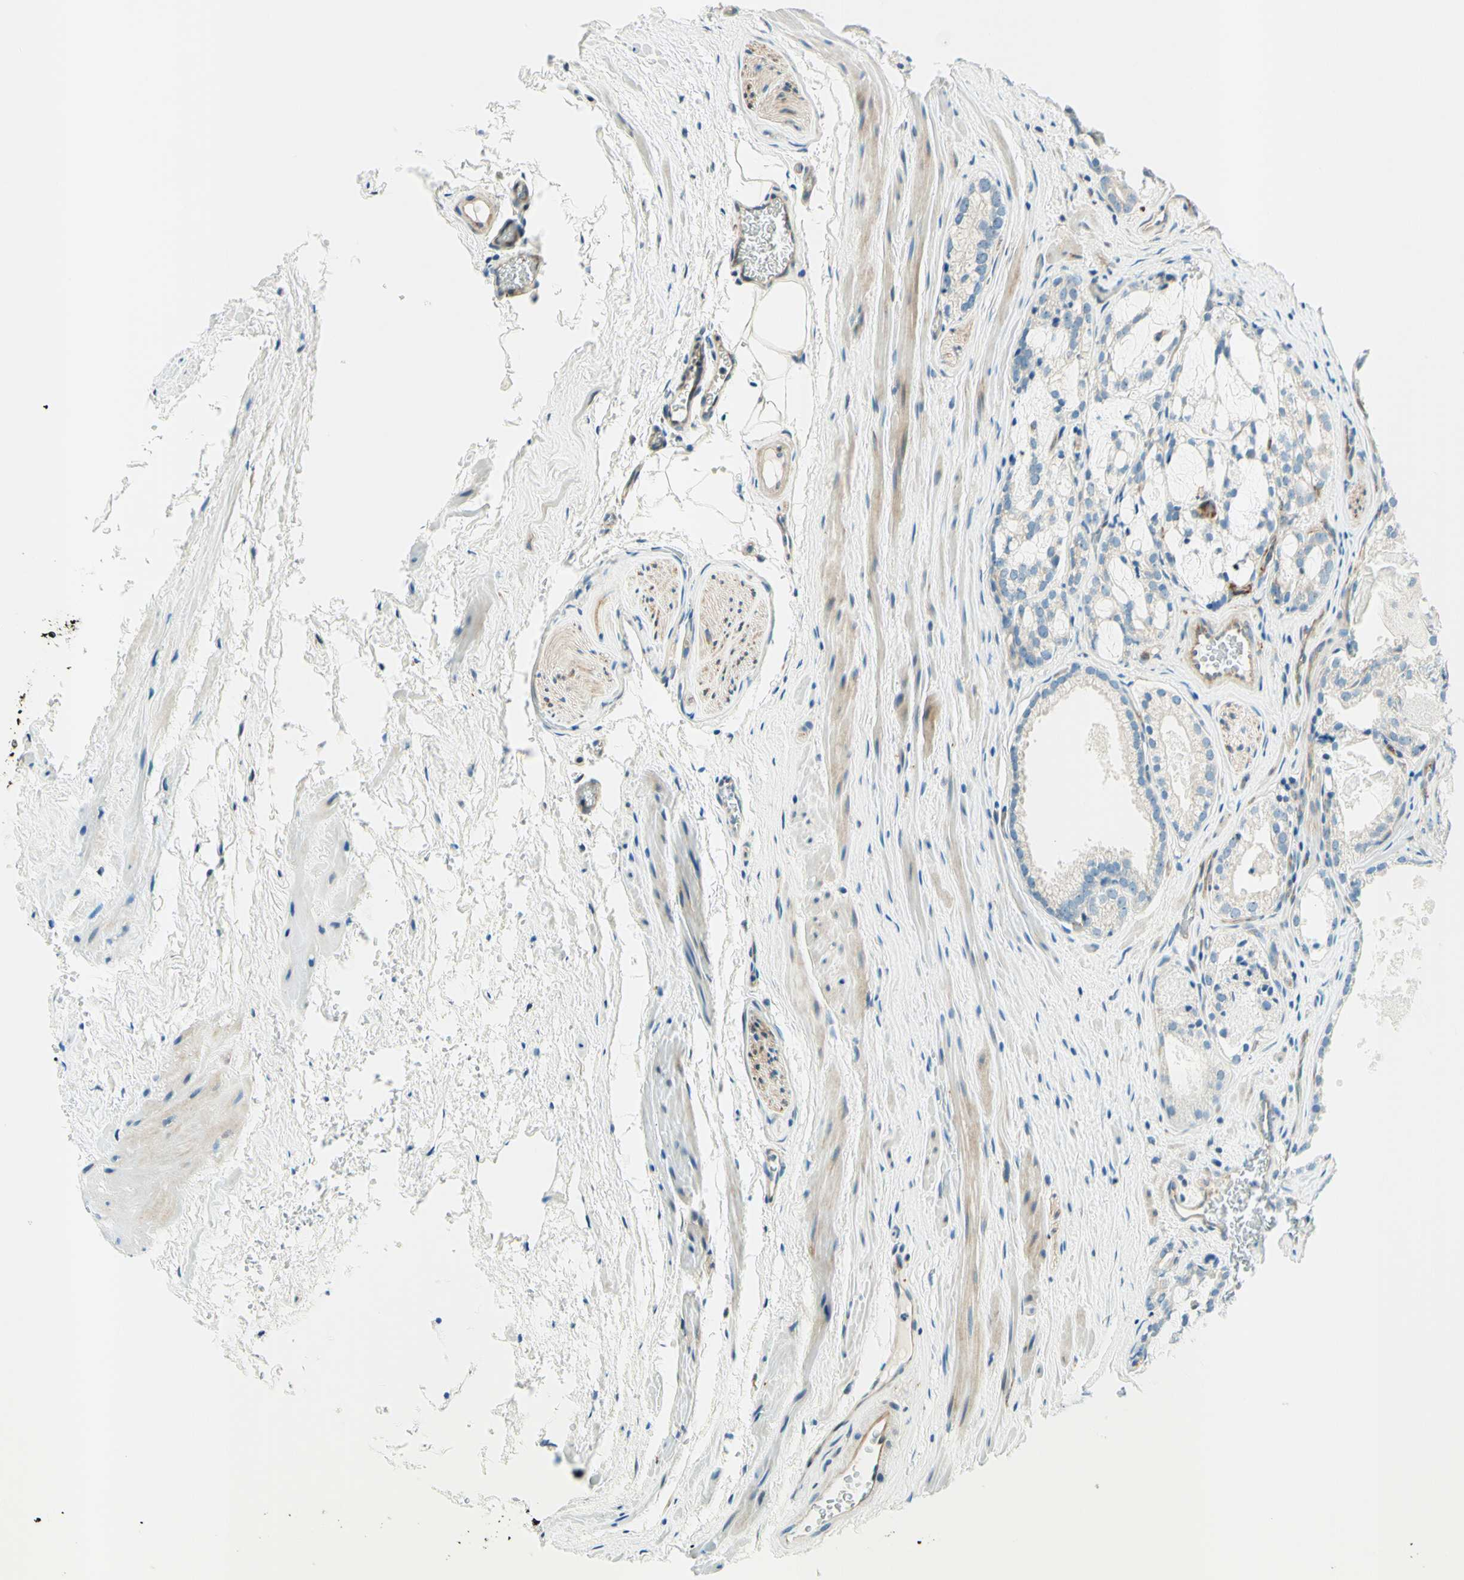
{"staining": {"intensity": "negative", "quantity": "none", "location": "none"}, "tissue": "prostate cancer", "cell_type": "Tumor cells", "image_type": "cancer", "snomed": [{"axis": "morphology", "description": "Adenocarcinoma, Low grade"}, {"axis": "topography", "description": "Prostate"}], "caption": "This is an immunohistochemistry photomicrograph of prostate adenocarcinoma (low-grade). There is no expression in tumor cells.", "gene": "TAOK2", "patient": {"sex": "male", "age": 59}}